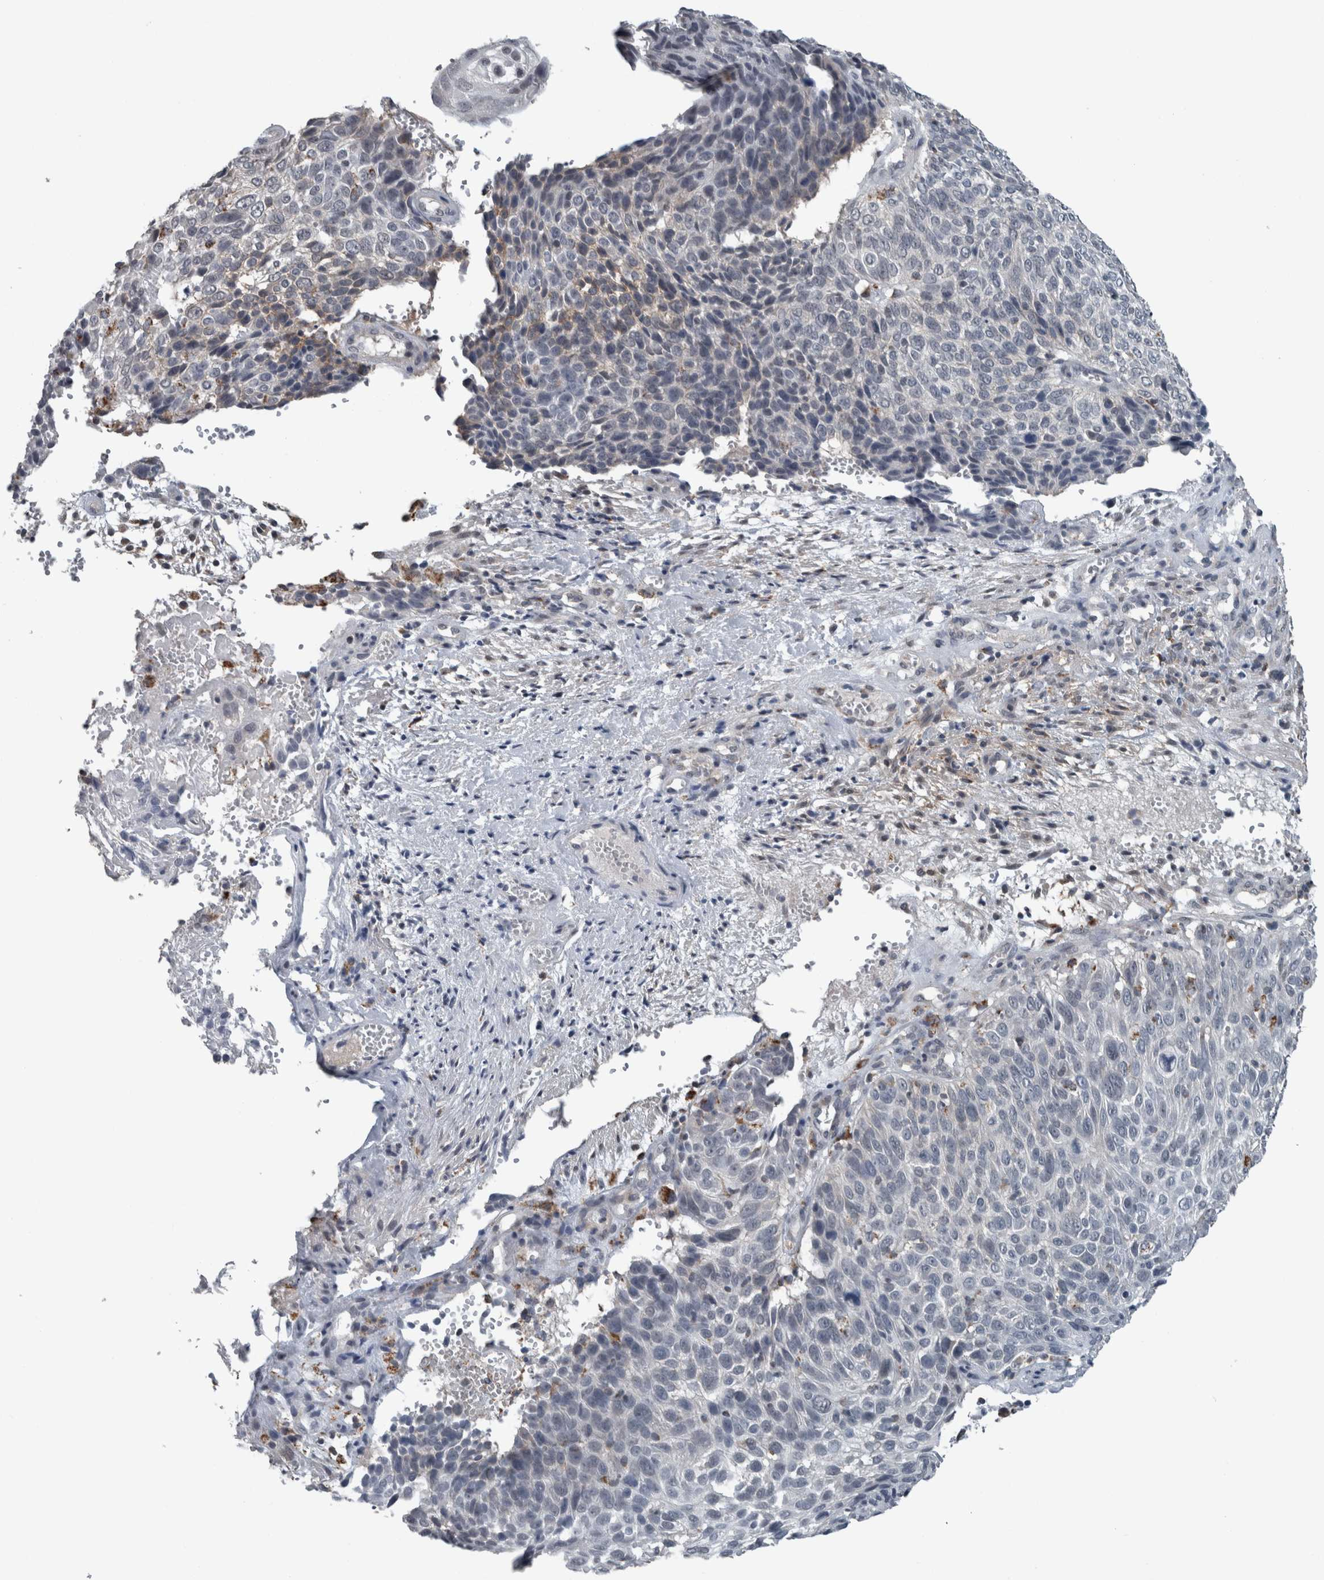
{"staining": {"intensity": "weak", "quantity": "<25%", "location": "cytoplasmic/membranous"}, "tissue": "cervical cancer", "cell_type": "Tumor cells", "image_type": "cancer", "snomed": [{"axis": "morphology", "description": "Squamous cell carcinoma, NOS"}, {"axis": "topography", "description": "Cervix"}], "caption": "Squamous cell carcinoma (cervical) was stained to show a protein in brown. There is no significant positivity in tumor cells.", "gene": "ACSF2", "patient": {"sex": "female", "age": 74}}